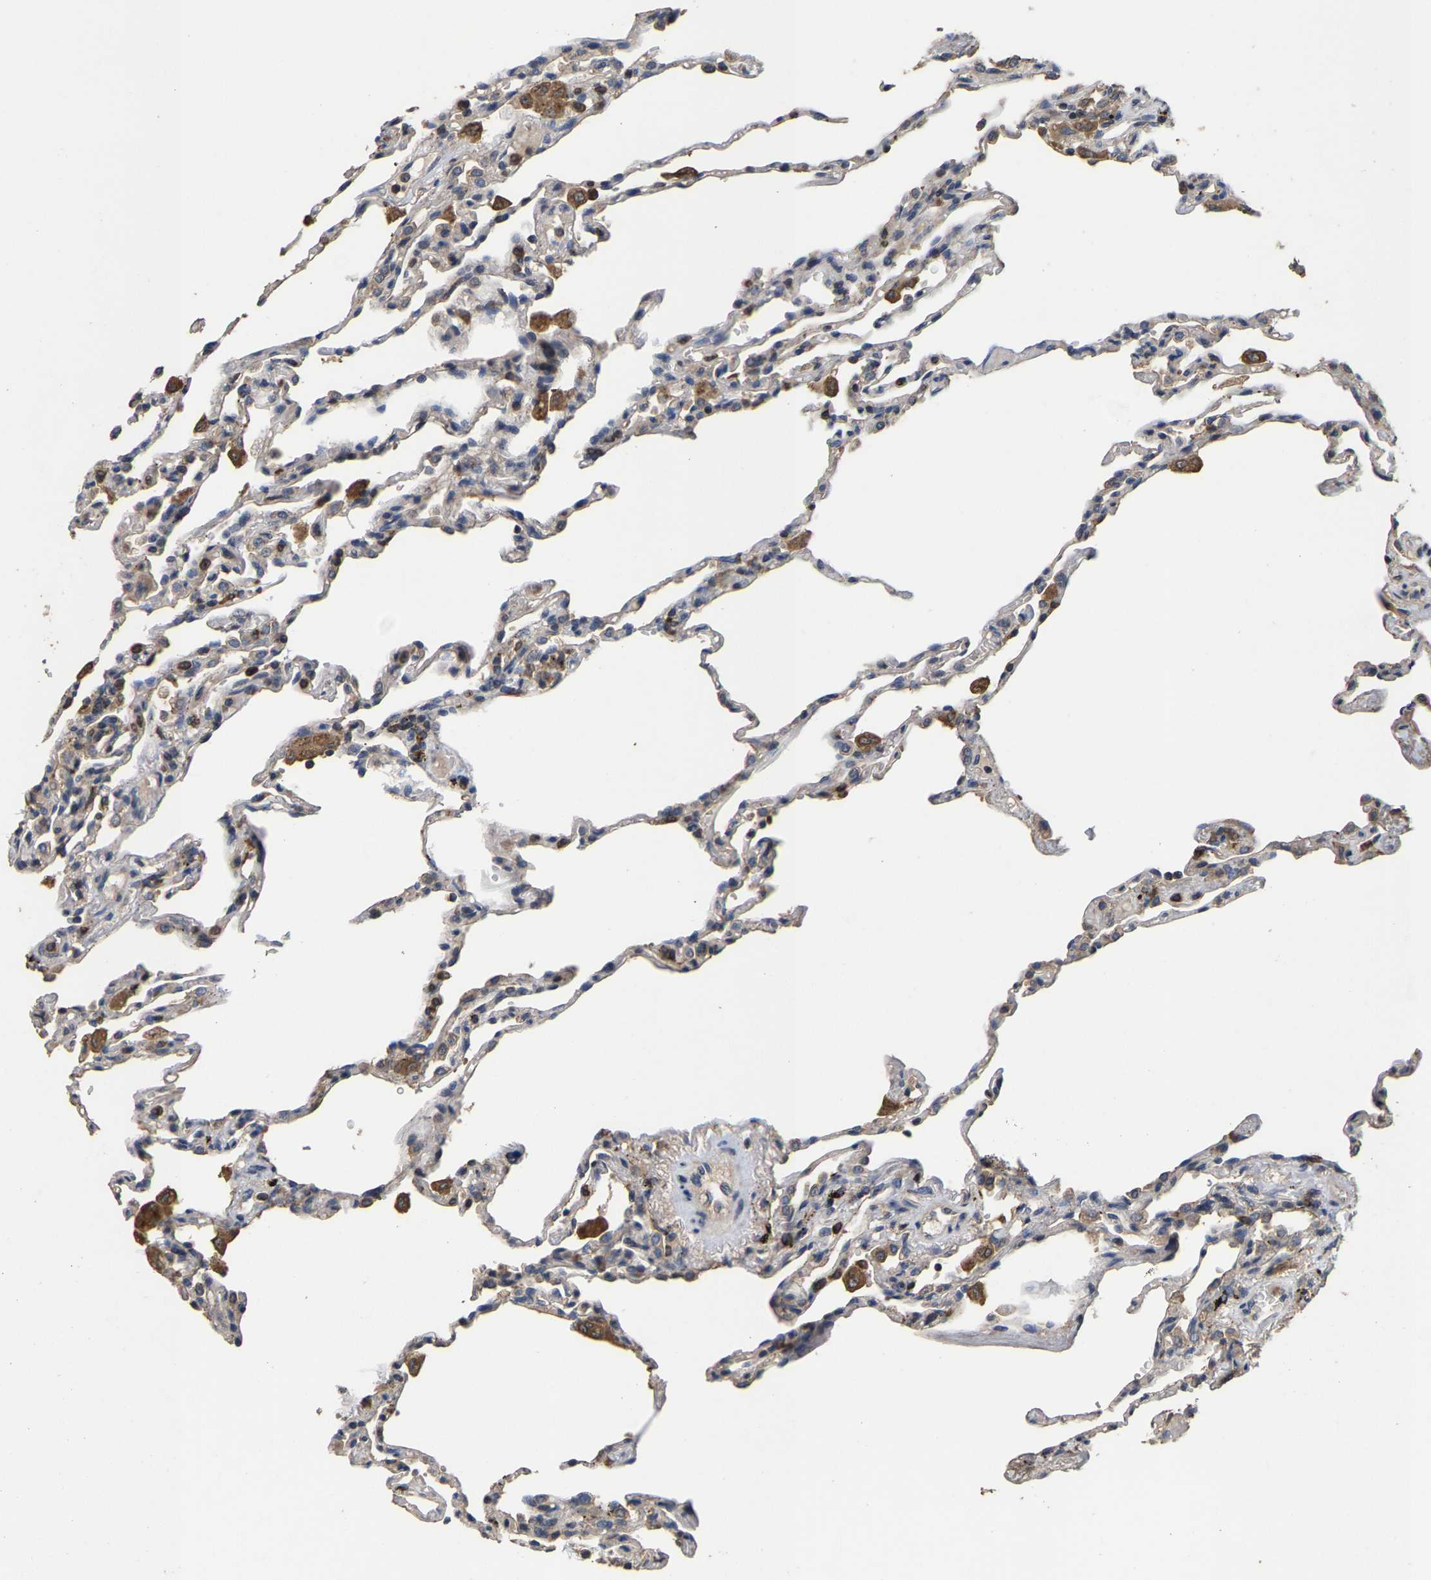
{"staining": {"intensity": "moderate", "quantity": "<25%", "location": "cytoplasmic/membranous"}, "tissue": "lung", "cell_type": "Alveolar cells", "image_type": "normal", "snomed": [{"axis": "morphology", "description": "Normal tissue, NOS"}, {"axis": "topography", "description": "Lung"}], "caption": "Protein staining by IHC demonstrates moderate cytoplasmic/membranous staining in about <25% of alveolar cells in benign lung.", "gene": "TDRKH", "patient": {"sex": "male", "age": 59}}